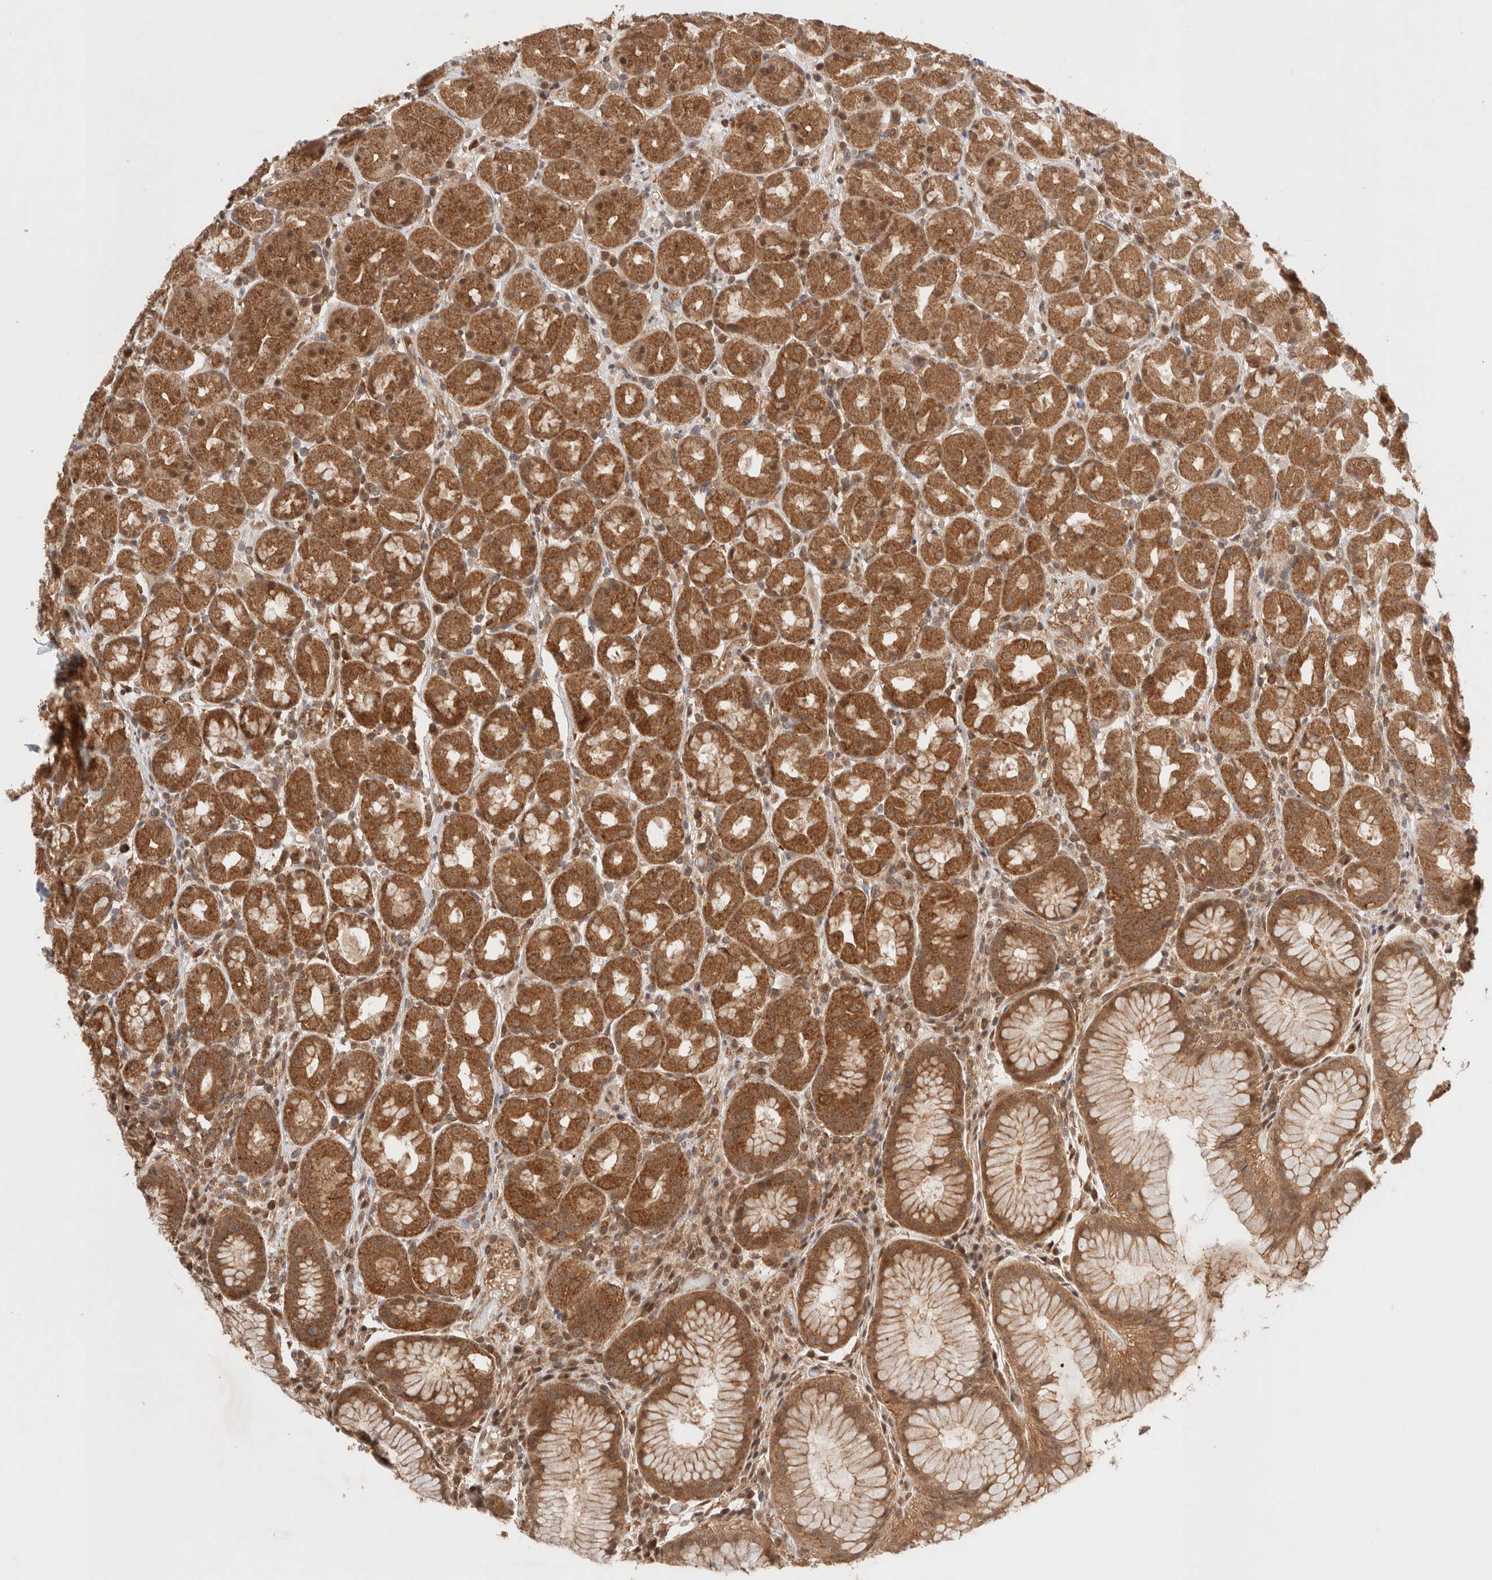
{"staining": {"intensity": "strong", "quantity": ">75%", "location": "cytoplasmic/membranous,nuclear"}, "tissue": "stomach", "cell_type": "Glandular cells", "image_type": "normal", "snomed": [{"axis": "morphology", "description": "Normal tissue, NOS"}, {"axis": "topography", "description": "Stomach, lower"}], "caption": "The micrograph reveals a brown stain indicating the presence of a protein in the cytoplasmic/membranous,nuclear of glandular cells in stomach. The staining is performed using DAB (3,3'-diaminobenzidine) brown chromogen to label protein expression. The nuclei are counter-stained blue using hematoxylin.", "gene": "SIKE1", "patient": {"sex": "female", "age": 56}}